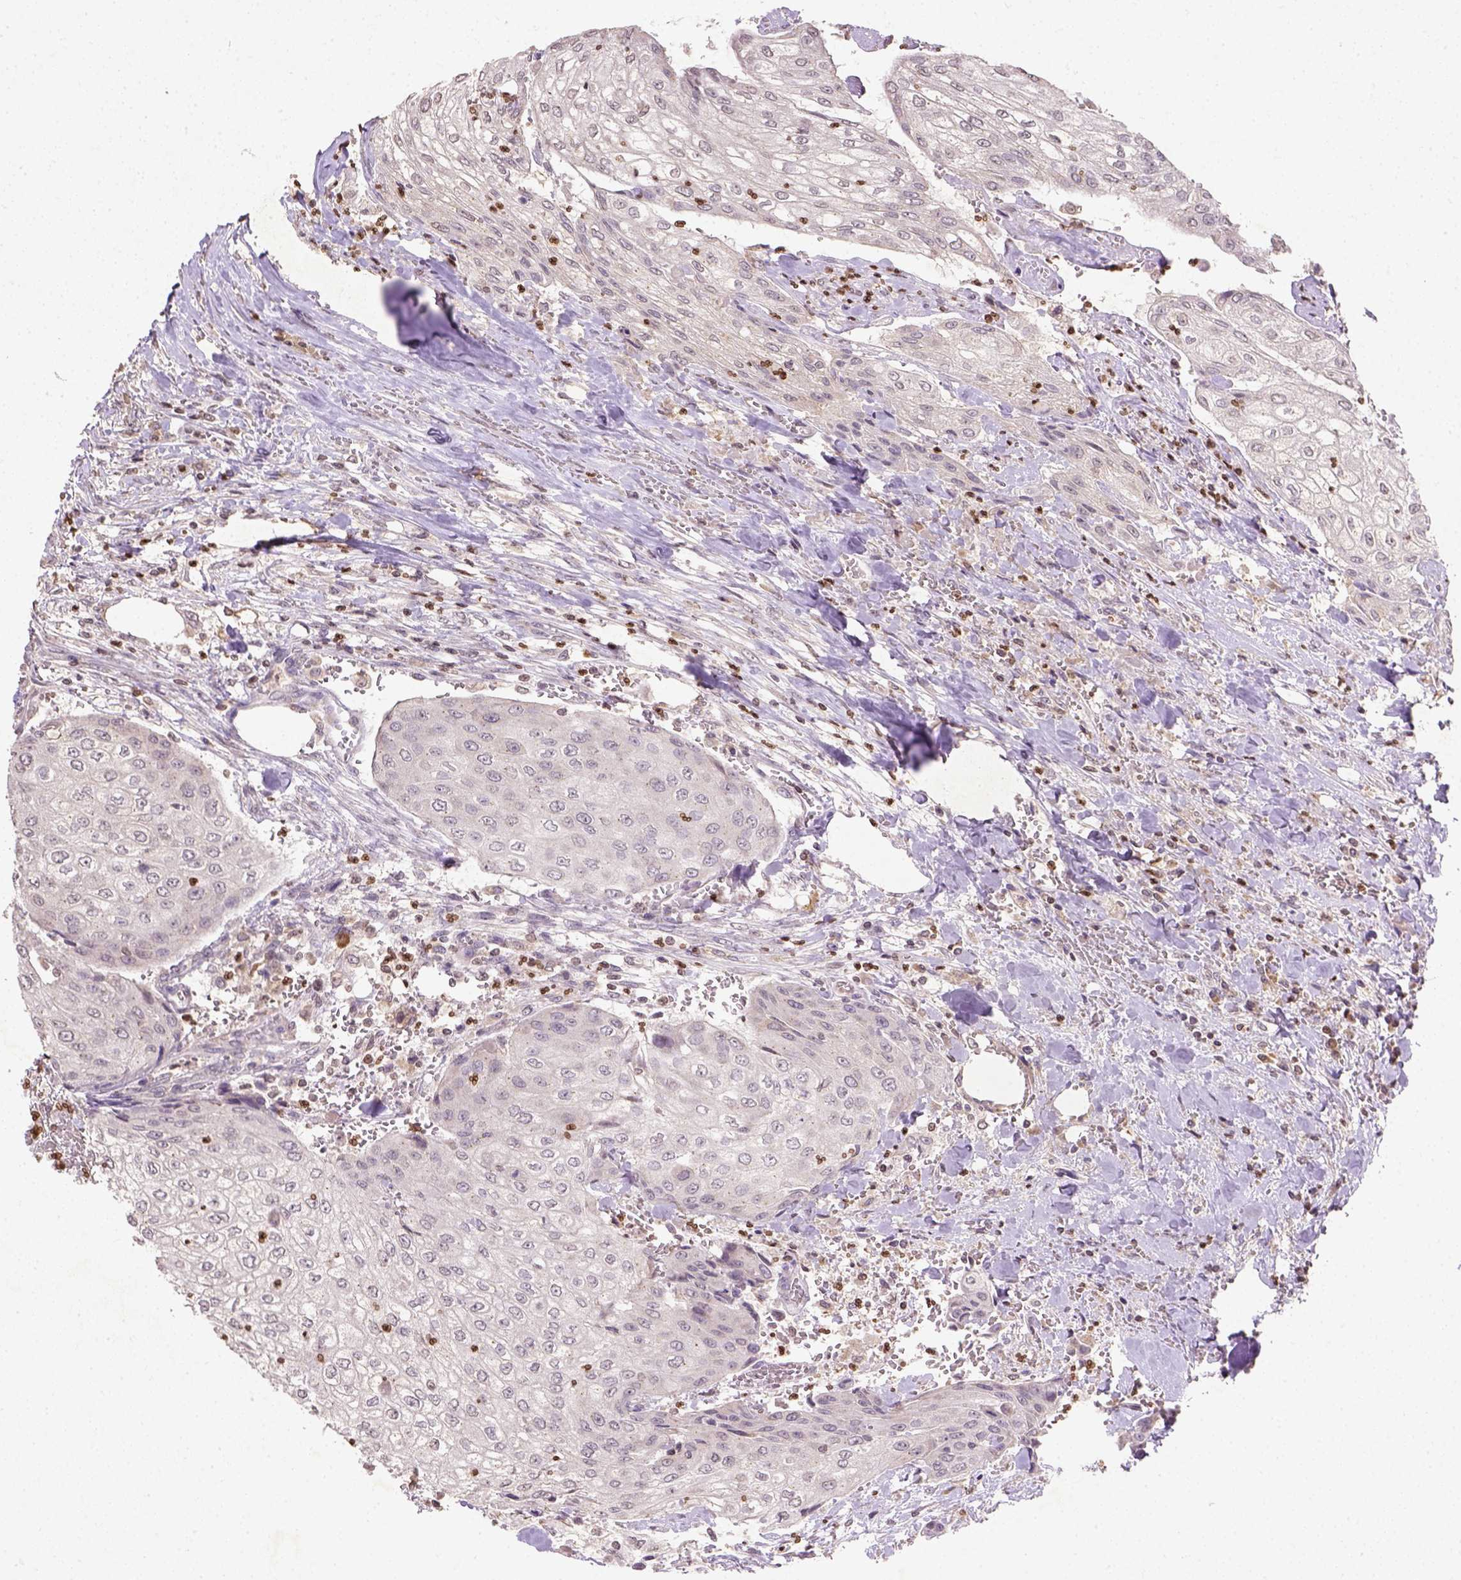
{"staining": {"intensity": "negative", "quantity": "none", "location": "none"}, "tissue": "urothelial cancer", "cell_type": "Tumor cells", "image_type": "cancer", "snomed": [{"axis": "morphology", "description": "Urothelial carcinoma, High grade"}, {"axis": "topography", "description": "Urinary bladder"}], "caption": "This is an IHC image of high-grade urothelial carcinoma. There is no expression in tumor cells.", "gene": "NUDT3", "patient": {"sex": "male", "age": 62}}